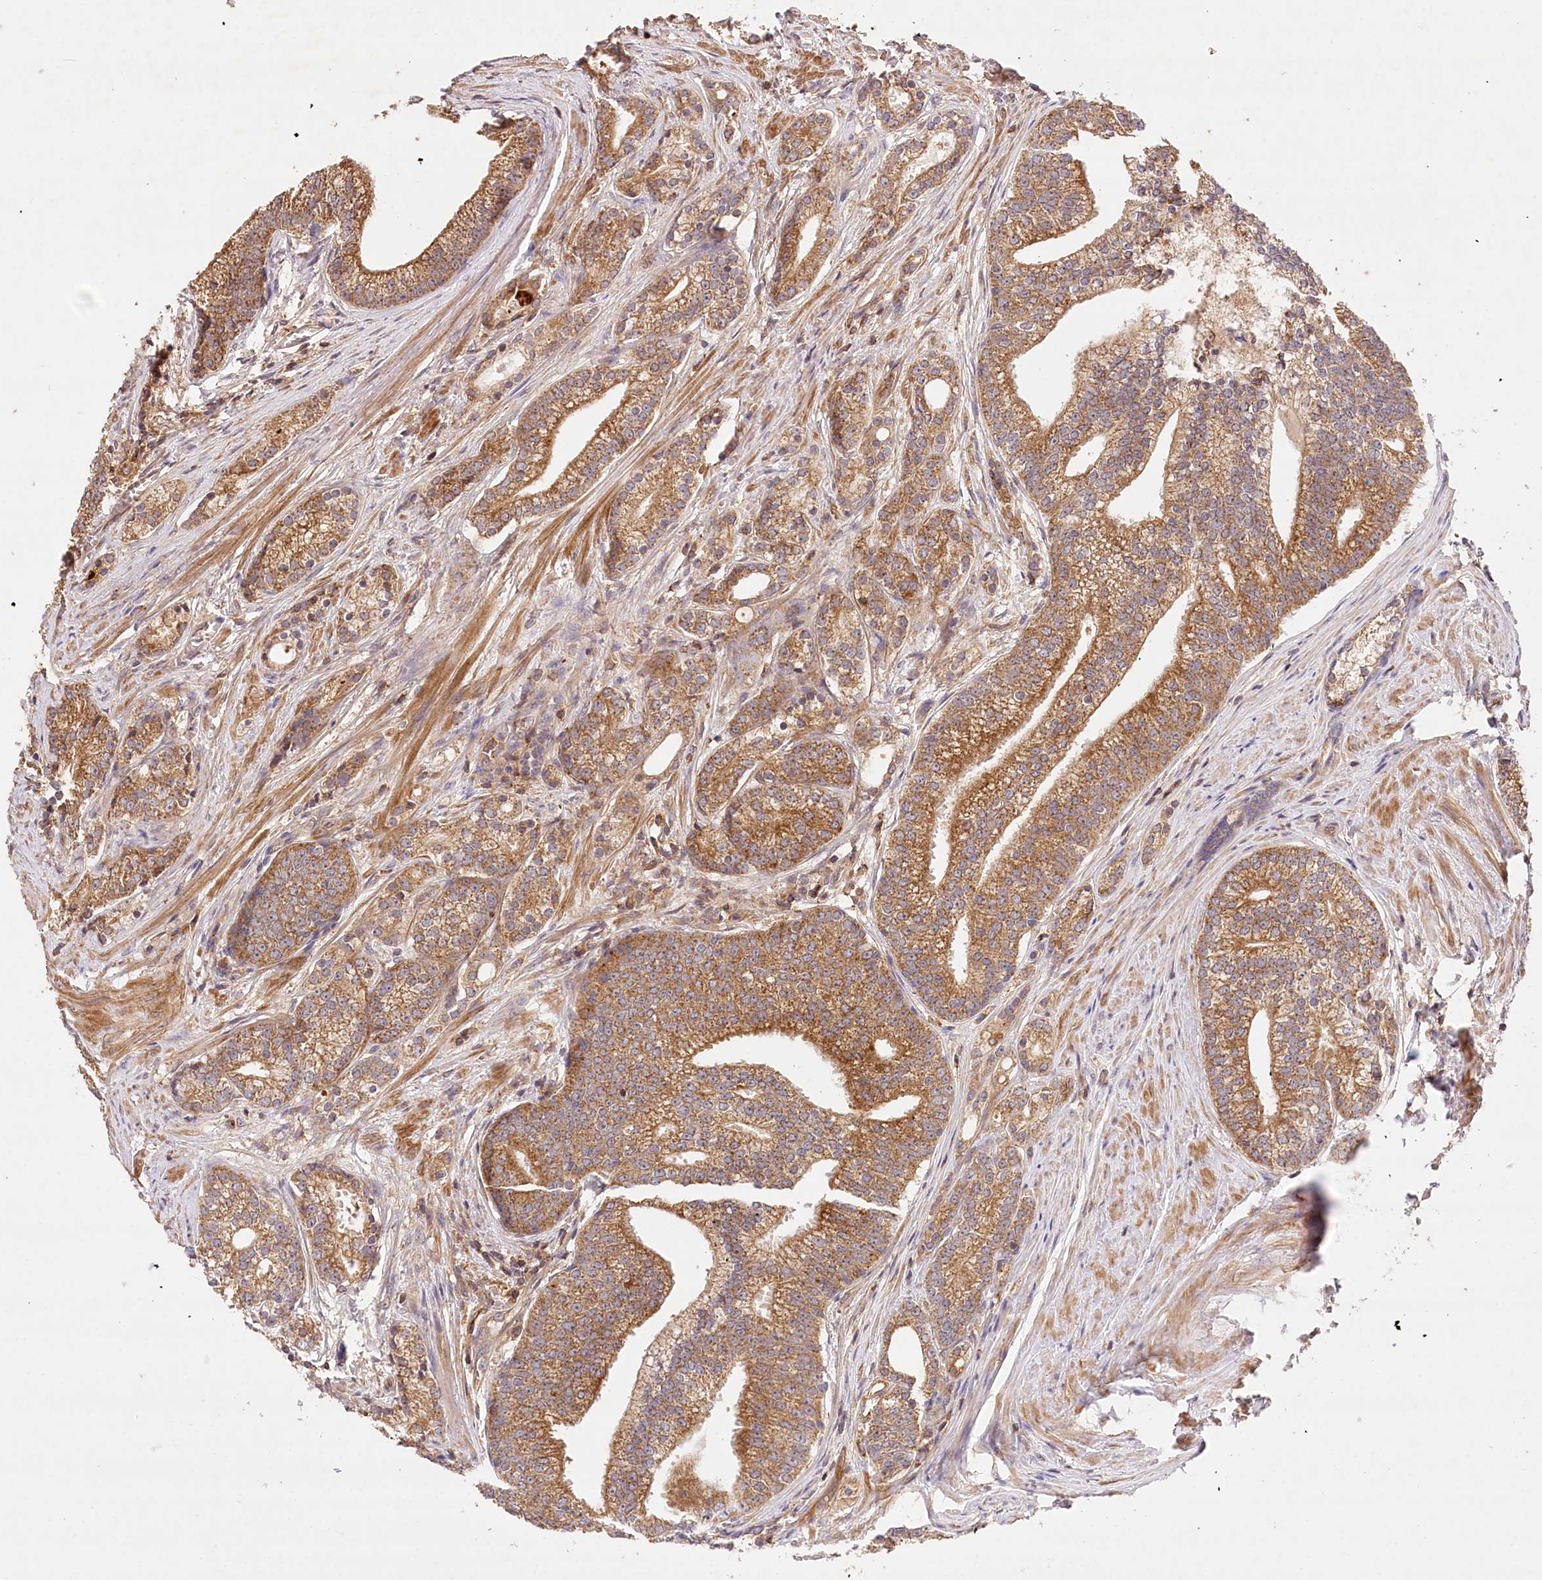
{"staining": {"intensity": "moderate", "quantity": ">75%", "location": "cytoplasmic/membranous"}, "tissue": "prostate cancer", "cell_type": "Tumor cells", "image_type": "cancer", "snomed": [{"axis": "morphology", "description": "Adenocarcinoma, Low grade"}, {"axis": "topography", "description": "Prostate"}], "caption": "Human prostate adenocarcinoma (low-grade) stained with a brown dye exhibits moderate cytoplasmic/membranous positive expression in approximately >75% of tumor cells.", "gene": "LSS", "patient": {"sex": "male", "age": 71}}